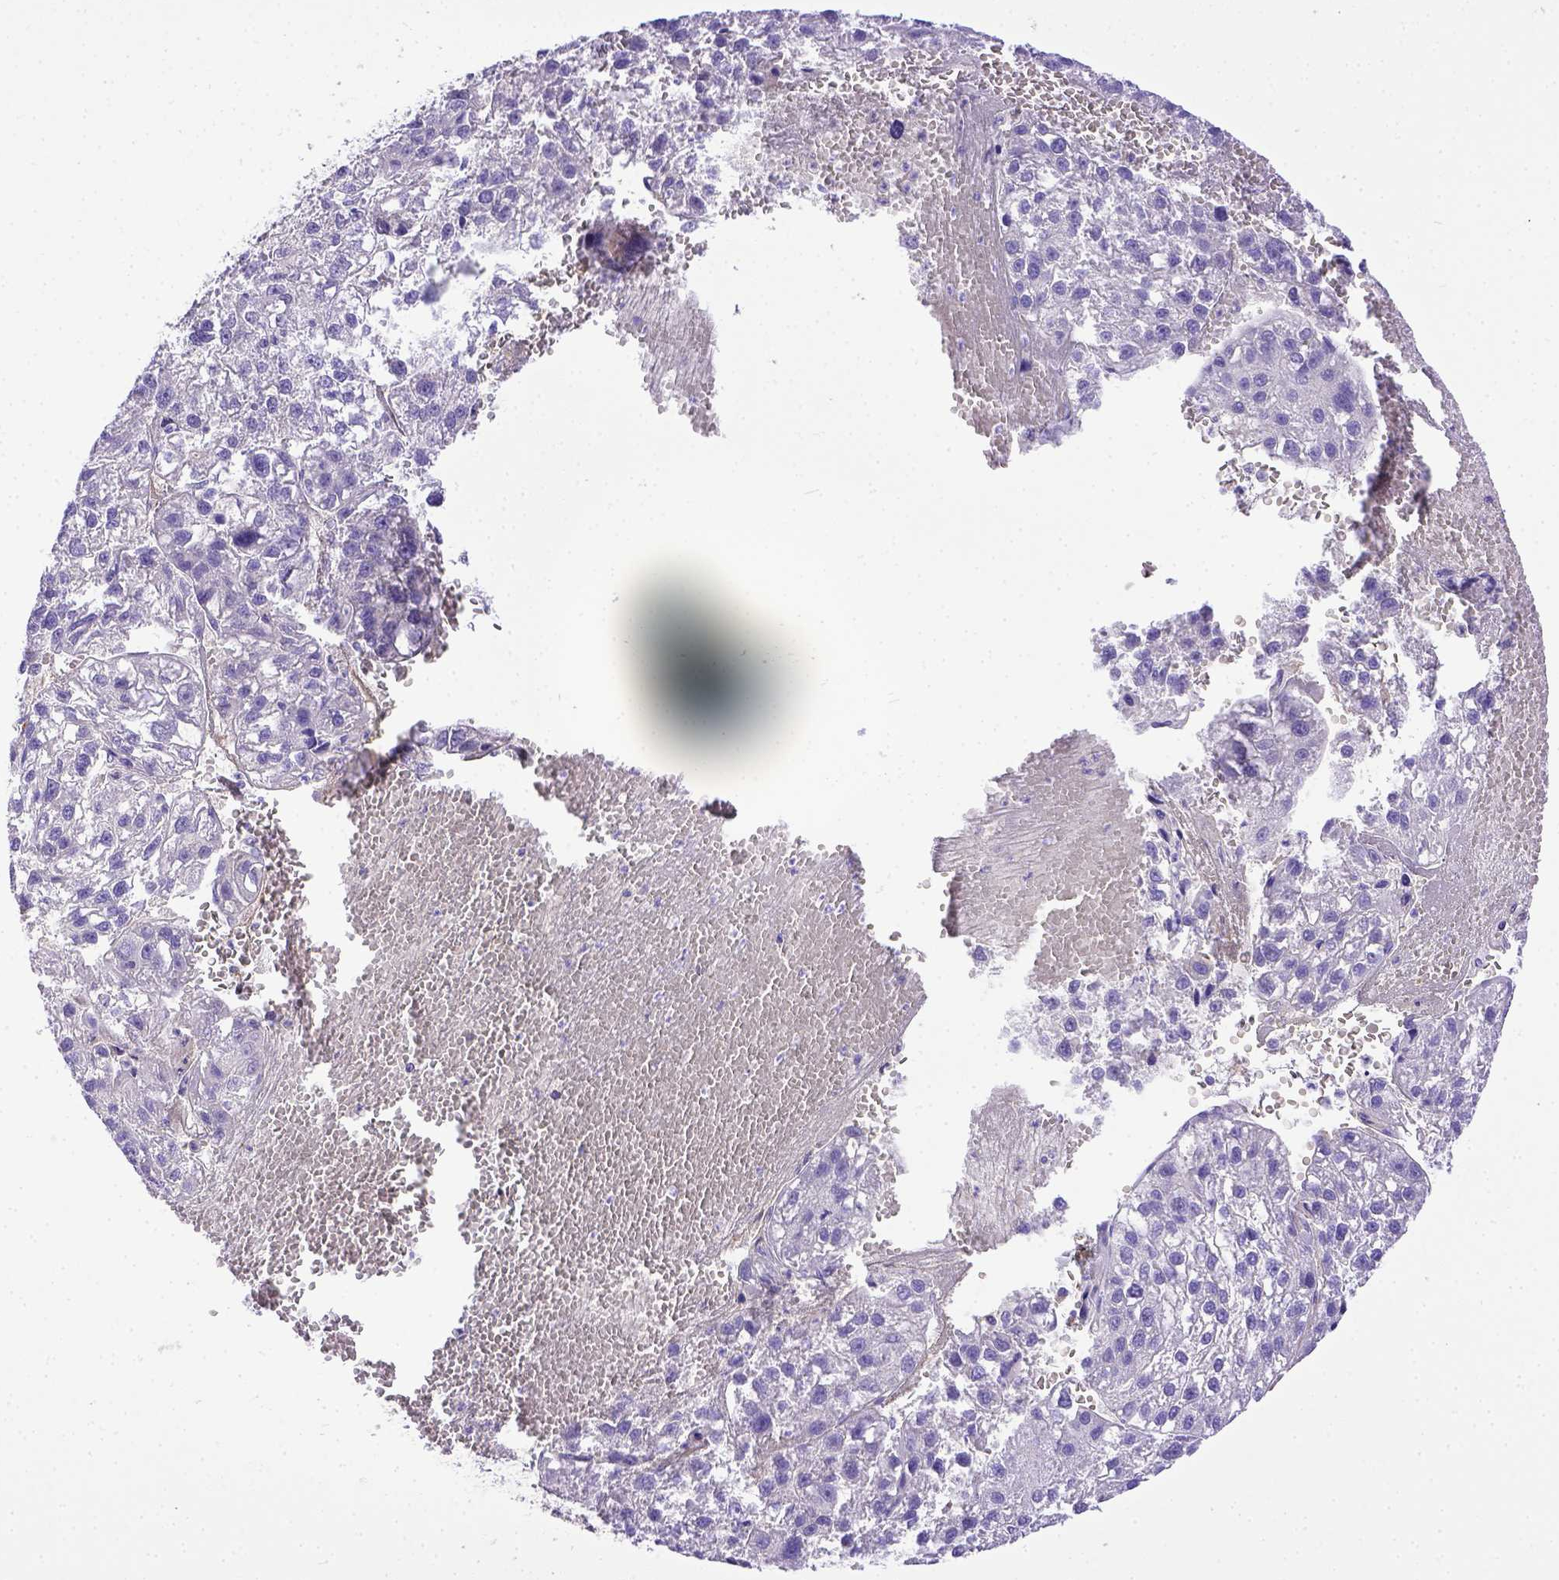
{"staining": {"intensity": "negative", "quantity": "none", "location": "none"}, "tissue": "liver cancer", "cell_type": "Tumor cells", "image_type": "cancer", "snomed": [{"axis": "morphology", "description": "Carcinoma, Hepatocellular, NOS"}, {"axis": "topography", "description": "Liver"}], "caption": "Human liver cancer (hepatocellular carcinoma) stained for a protein using immunohistochemistry demonstrates no positivity in tumor cells.", "gene": "BTN1A1", "patient": {"sex": "female", "age": 70}}